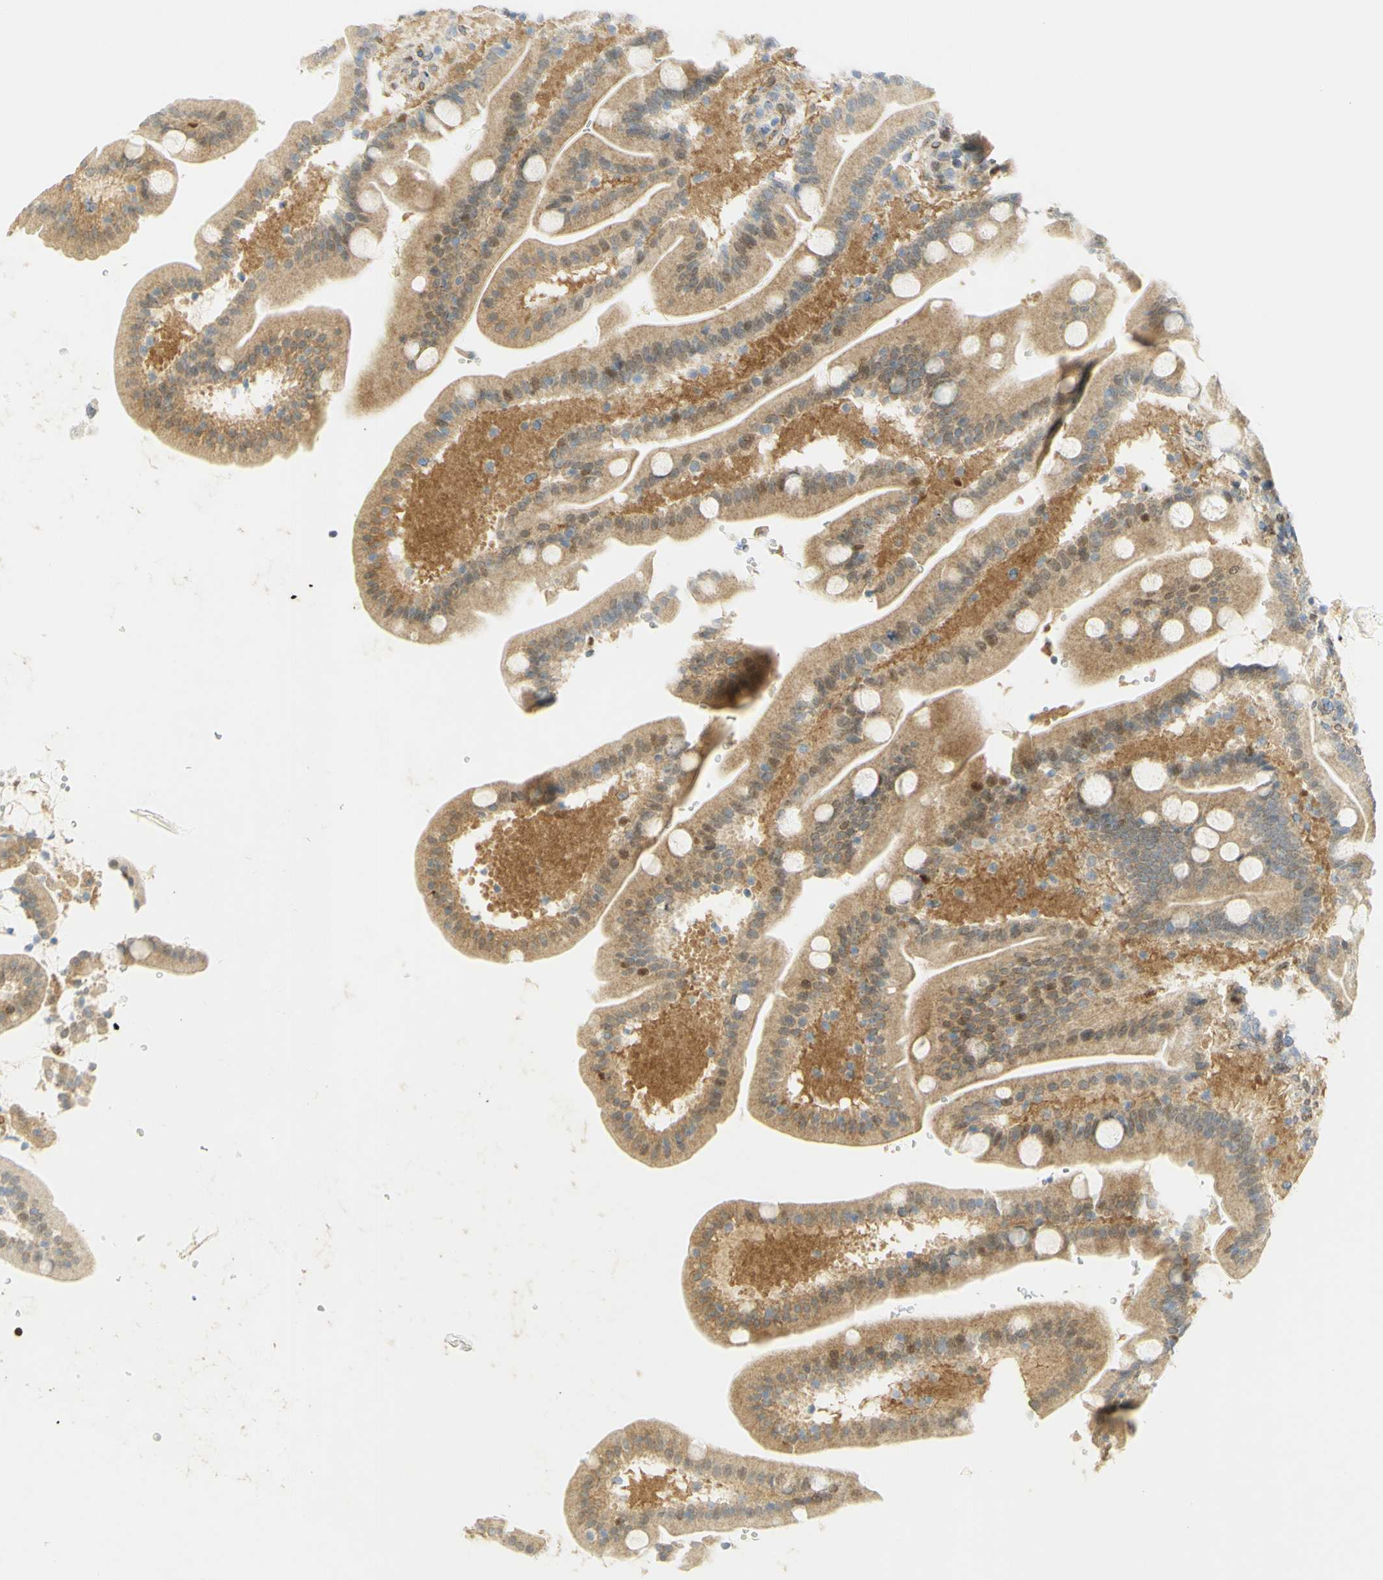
{"staining": {"intensity": "strong", "quantity": "<25%", "location": "cytoplasmic/membranous,nuclear"}, "tissue": "duodenum", "cell_type": "Glandular cells", "image_type": "normal", "snomed": [{"axis": "morphology", "description": "Normal tissue, NOS"}, {"axis": "topography", "description": "Duodenum"}], "caption": "Protein expression by immunohistochemistry reveals strong cytoplasmic/membranous,nuclear positivity in approximately <25% of glandular cells in benign duodenum.", "gene": "E2F1", "patient": {"sex": "male", "age": 54}}